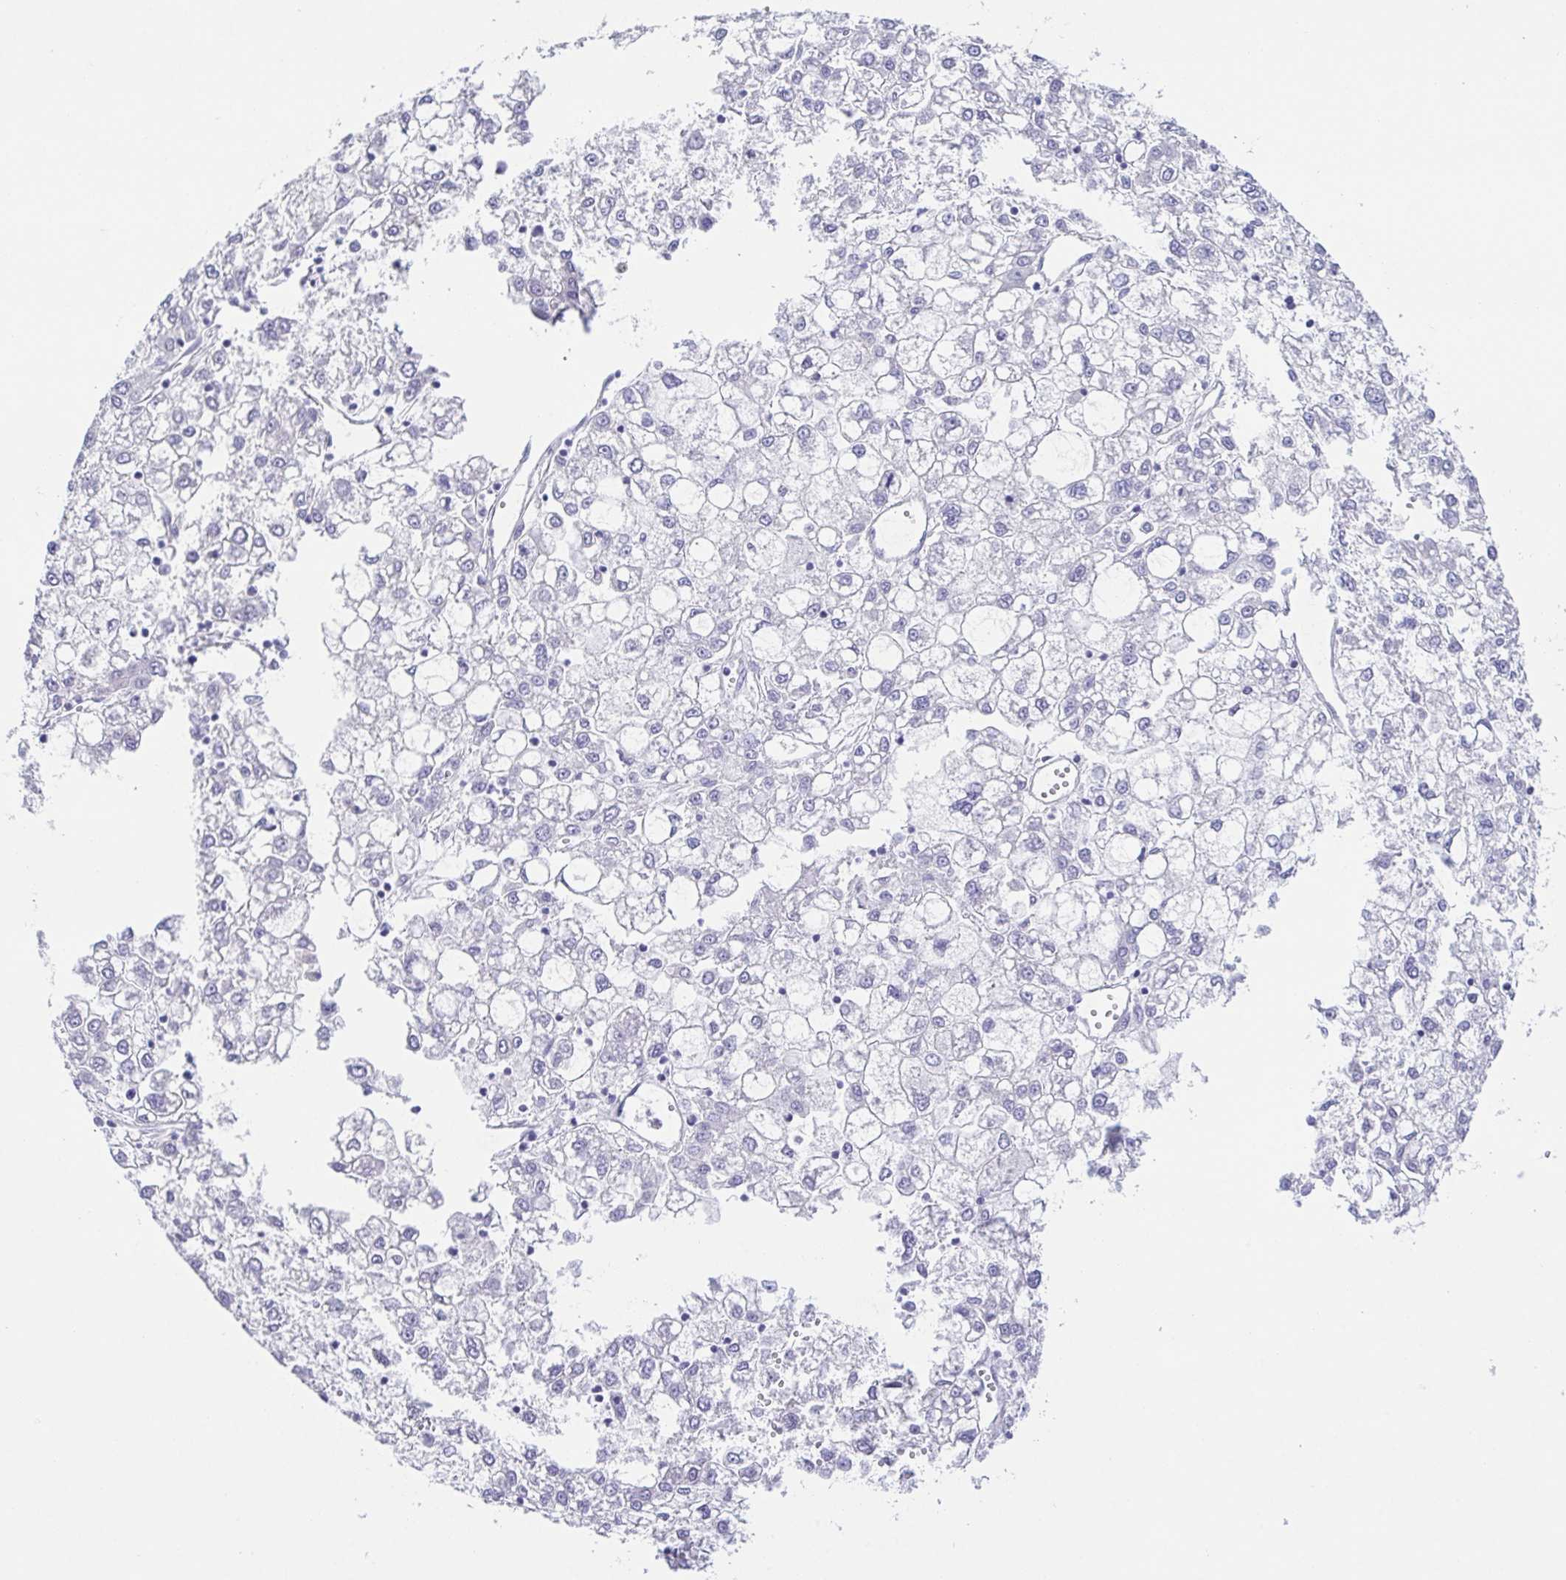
{"staining": {"intensity": "negative", "quantity": "none", "location": "none"}, "tissue": "liver cancer", "cell_type": "Tumor cells", "image_type": "cancer", "snomed": [{"axis": "morphology", "description": "Carcinoma, Hepatocellular, NOS"}, {"axis": "topography", "description": "Liver"}], "caption": "Tumor cells show no significant protein positivity in liver cancer. The staining was performed using DAB to visualize the protein expression in brown, while the nuclei were stained in blue with hematoxylin (Magnification: 20x).", "gene": "HAPLN2", "patient": {"sex": "male", "age": 40}}